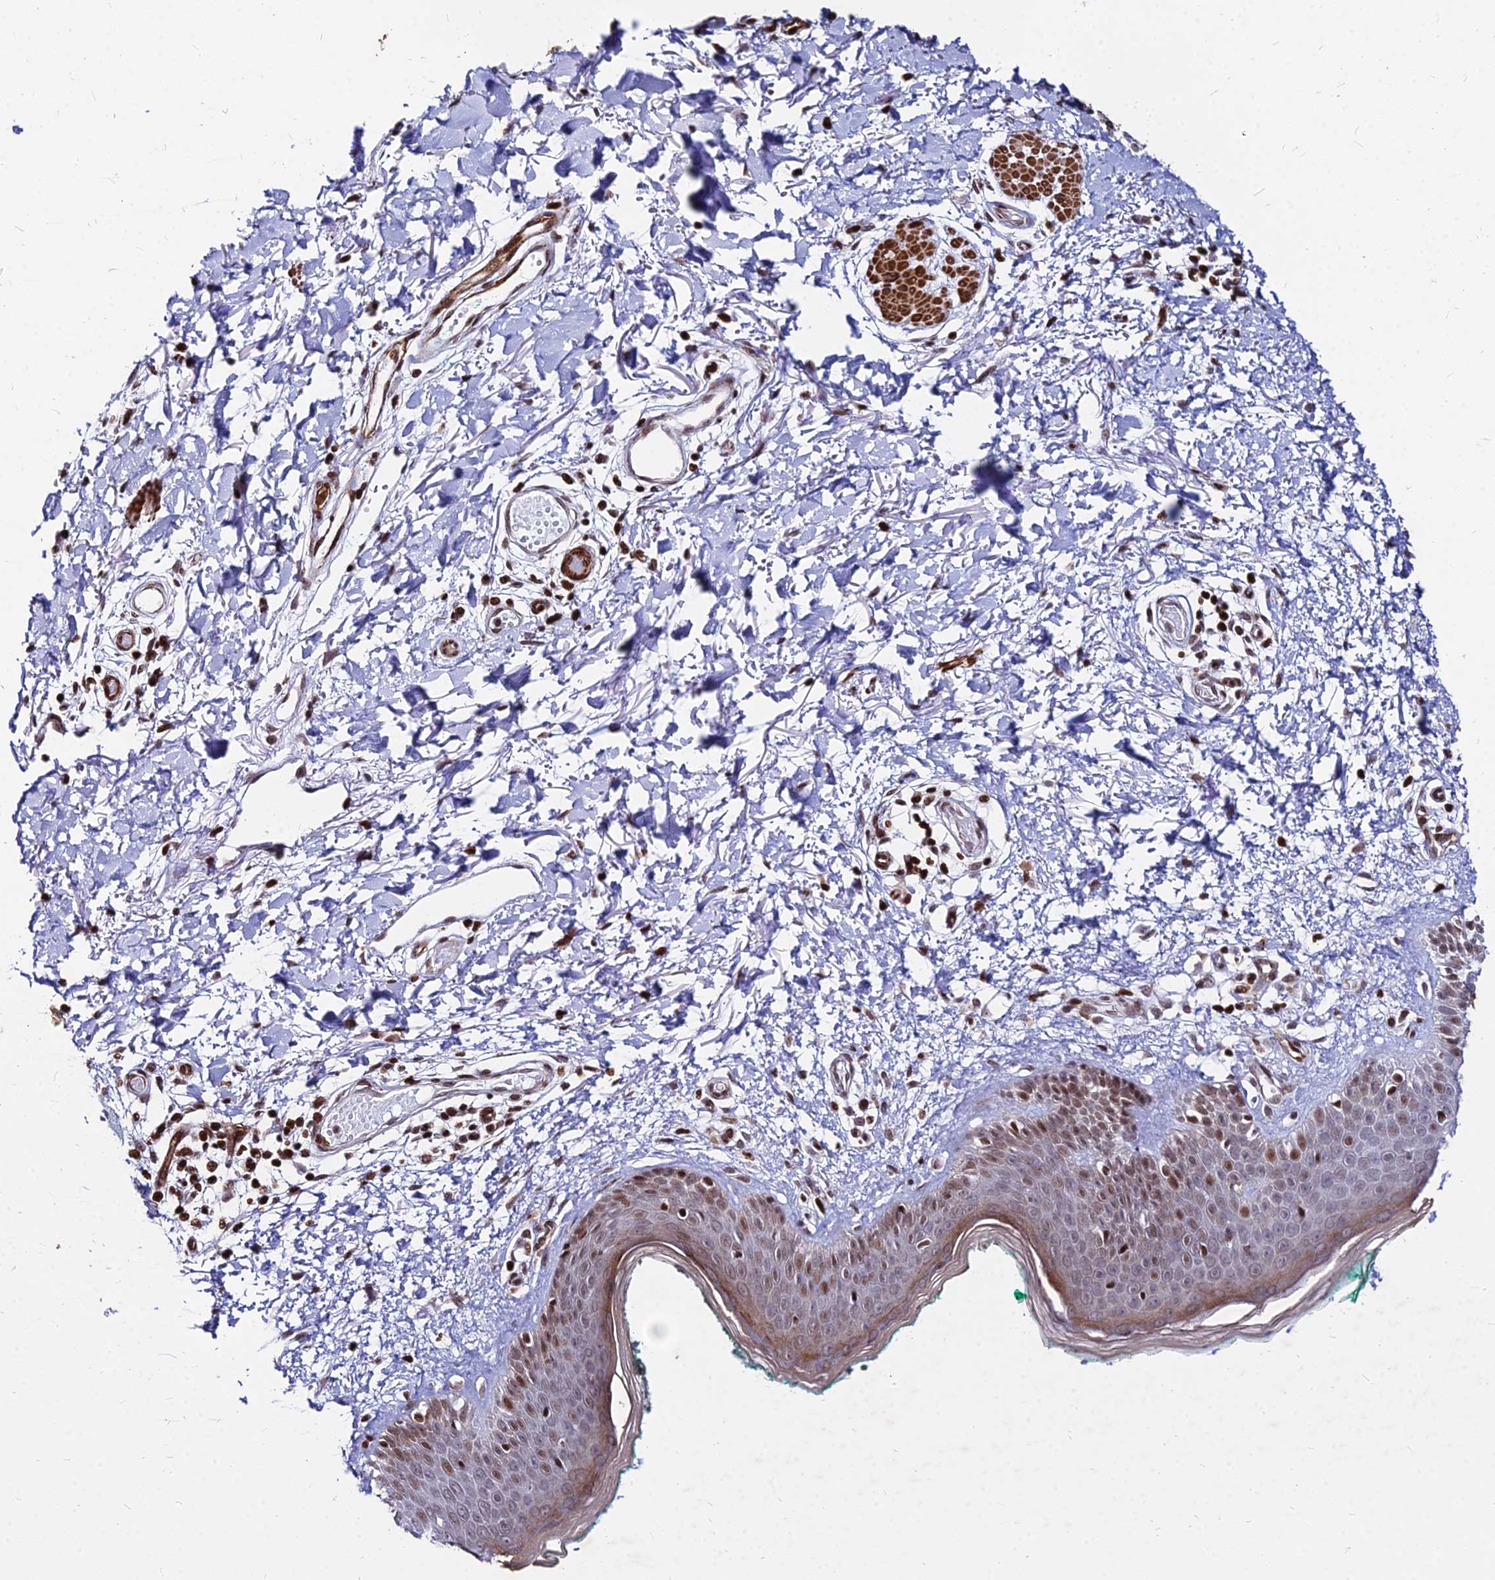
{"staining": {"intensity": "moderate", "quantity": ">75%", "location": "nuclear"}, "tissue": "skin", "cell_type": "Fibroblasts", "image_type": "normal", "snomed": [{"axis": "morphology", "description": "Normal tissue, NOS"}, {"axis": "morphology", "description": "Malignant melanoma, NOS"}, {"axis": "topography", "description": "Skin"}], "caption": "Moderate nuclear staining for a protein is seen in approximately >75% of fibroblasts of benign skin using IHC.", "gene": "NYAP2", "patient": {"sex": "male", "age": 62}}